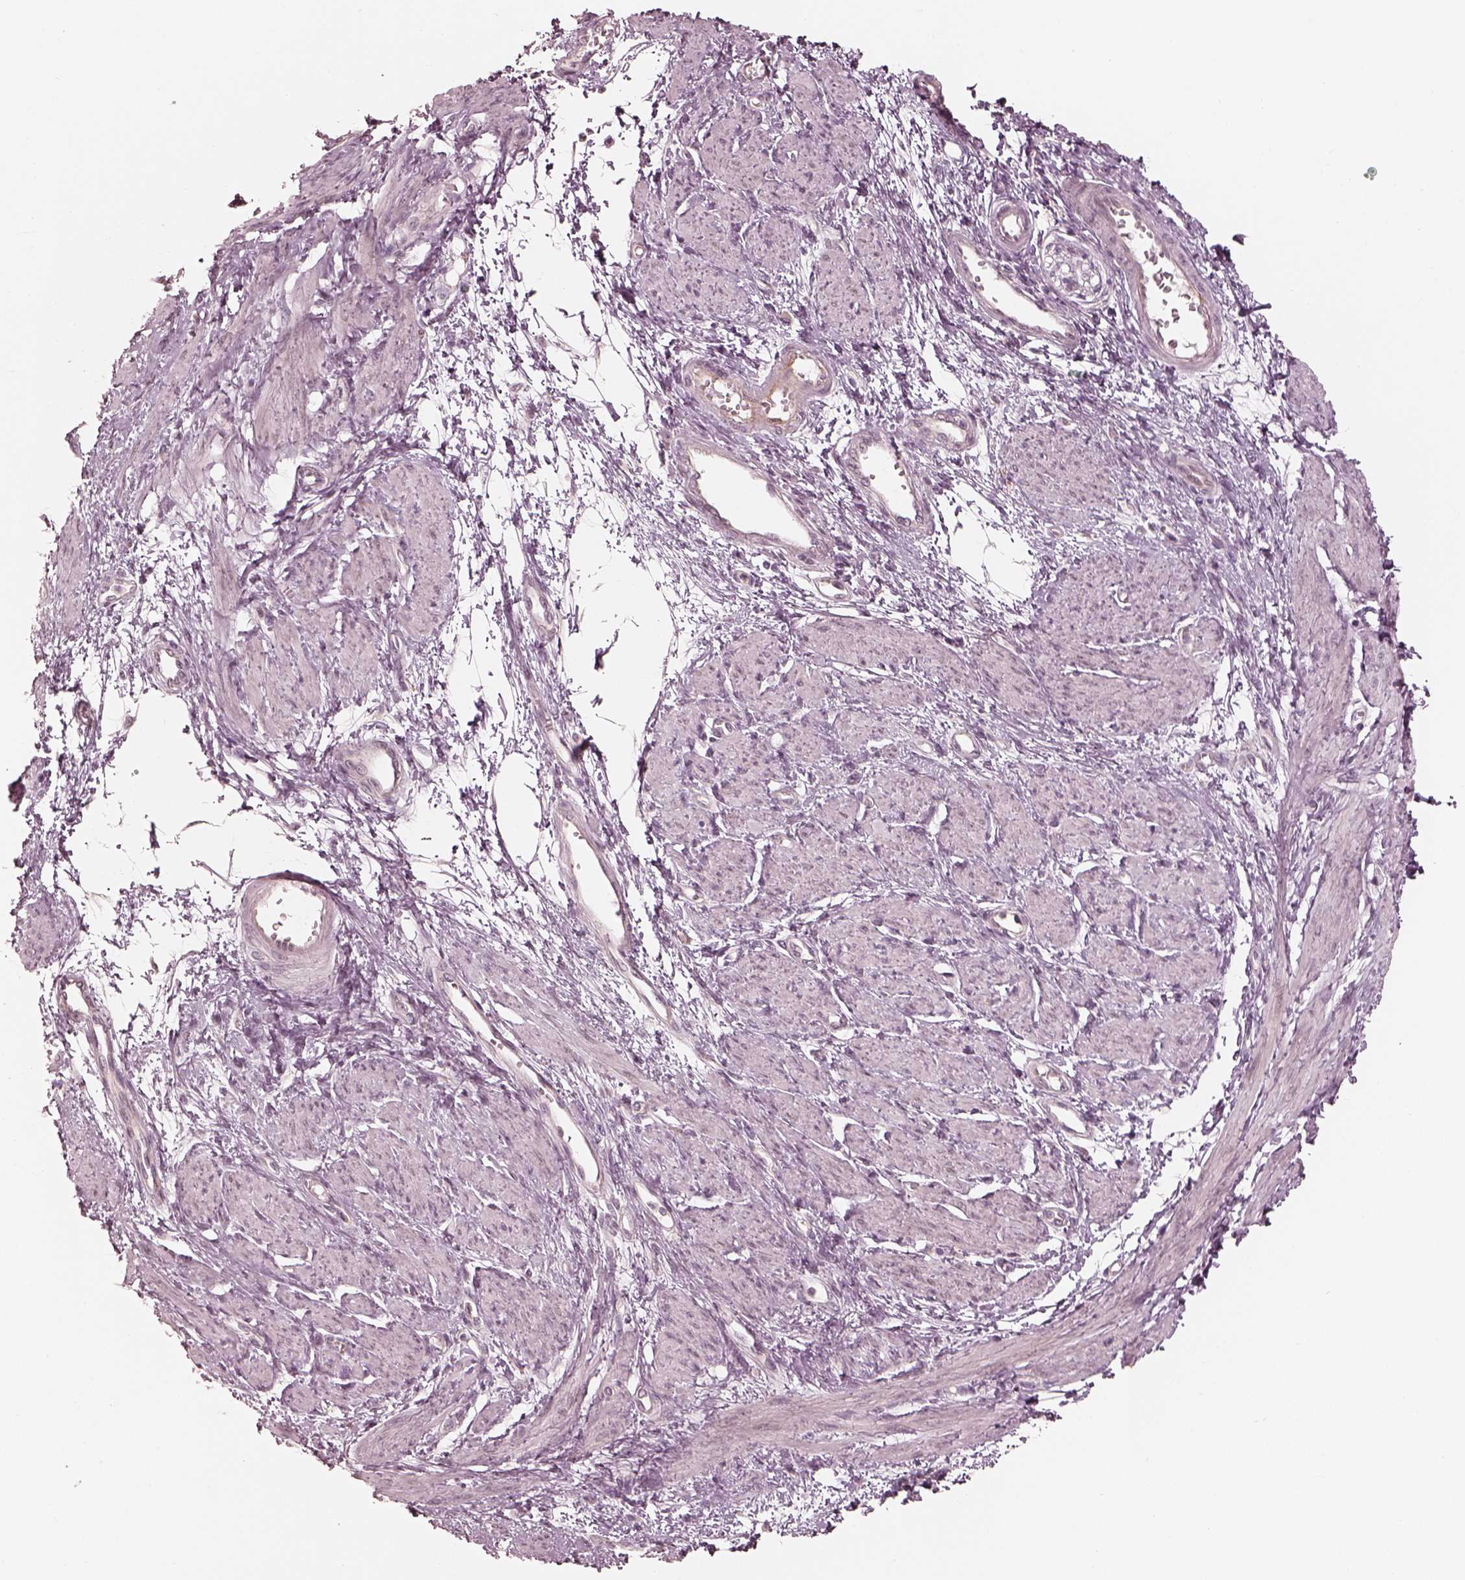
{"staining": {"intensity": "negative", "quantity": "none", "location": "none"}, "tissue": "smooth muscle", "cell_type": "Smooth muscle cells", "image_type": "normal", "snomed": [{"axis": "morphology", "description": "Normal tissue, NOS"}, {"axis": "topography", "description": "Smooth muscle"}, {"axis": "topography", "description": "Uterus"}], "caption": "The image shows no significant staining in smooth muscle cells of smooth muscle. The staining was performed using DAB (3,3'-diaminobenzidine) to visualize the protein expression in brown, while the nuclei were stained in blue with hematoxylin (Magnification: 20x).", "gene": "ACACB", "patient": {"sex": "female", "age": 39}}